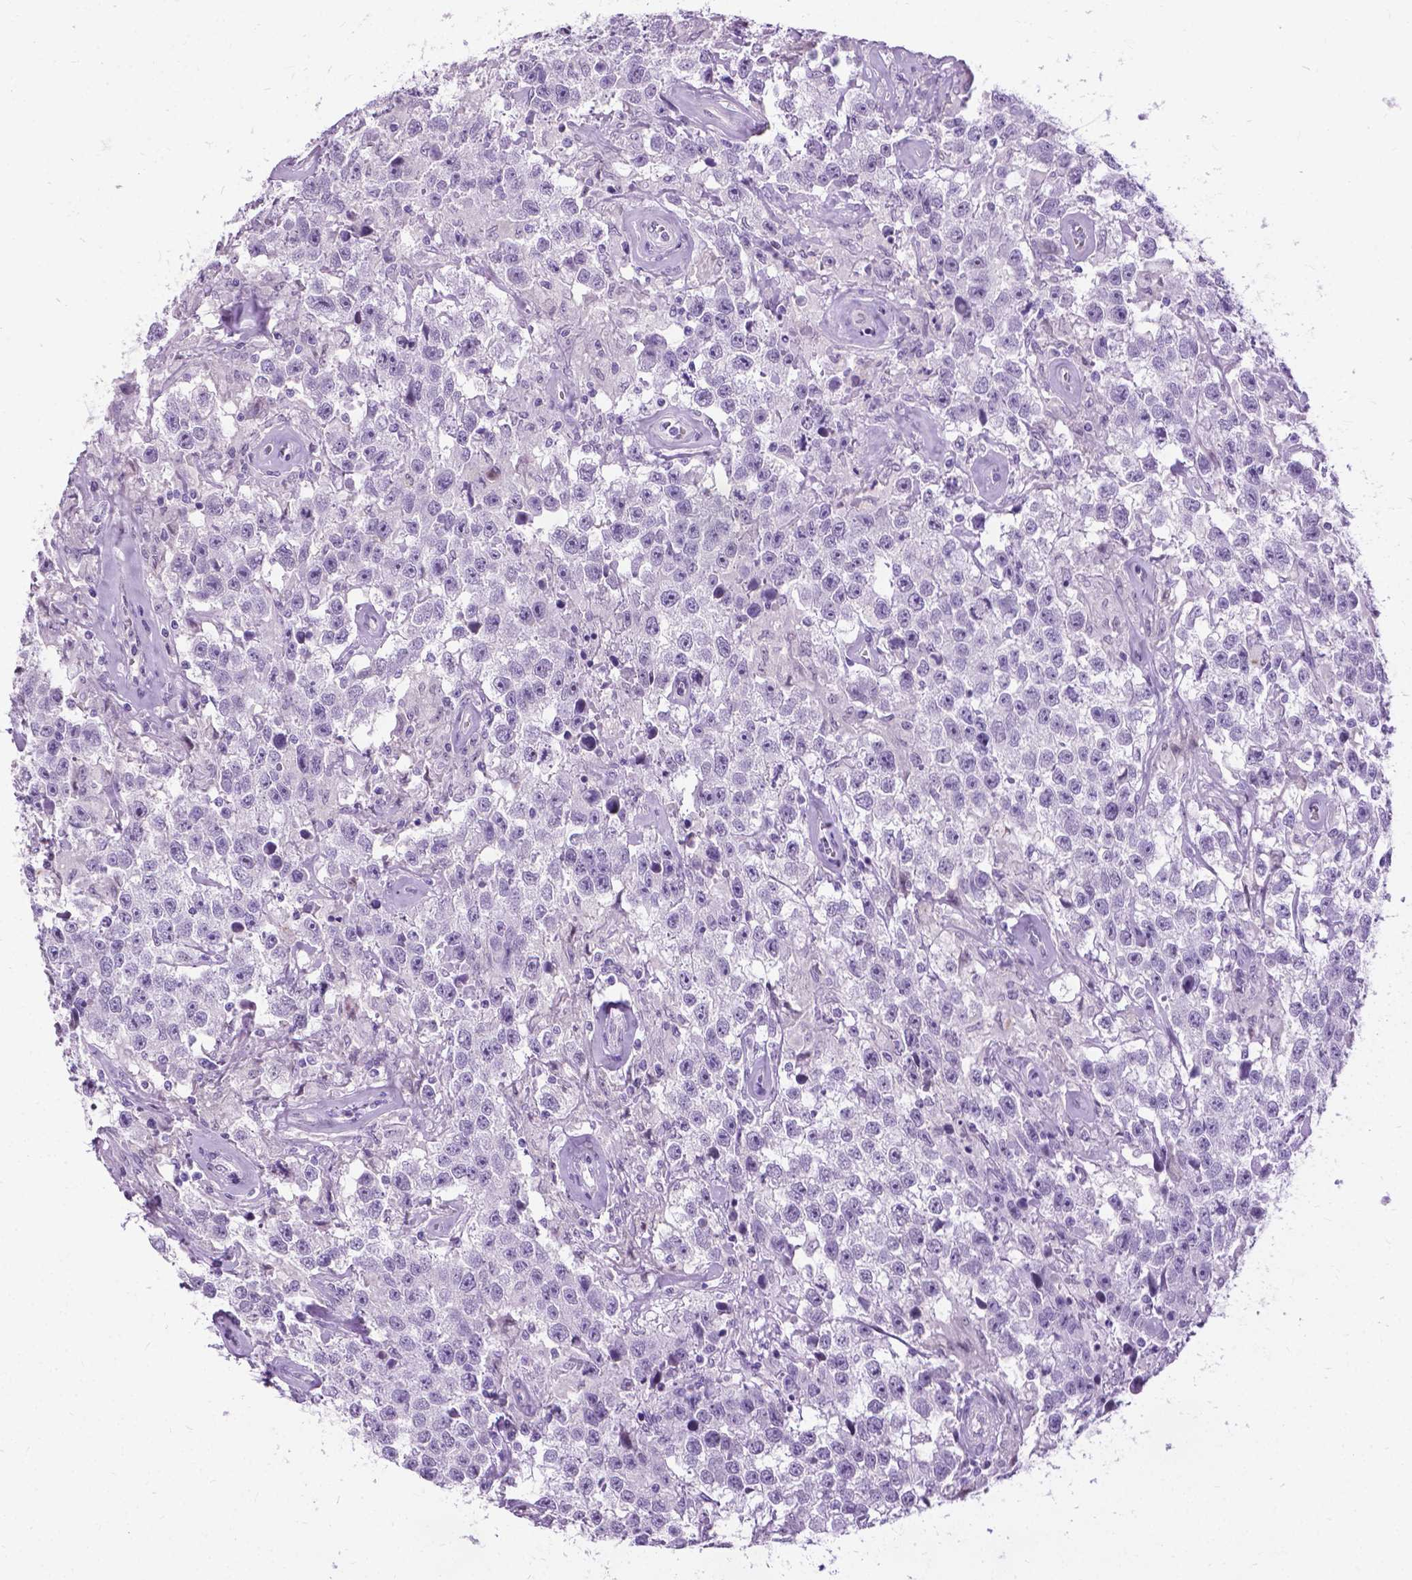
{"staining": {"intensity": "negative", "quantity": "none", "location": "none"}, "tissue": "testis cancer", "cell_type": "Tumor cells", "image_type": "cancer", "snomed": [{"axis": "morphology", "description": "Seminoma, NOS"}, {"axis": "topography", "description": "Testis"}], "caption": "There is no significant expression in tumor cells of testis seminoma.", "gene": "PROB1", "patient": {"sex": "male", "age": 43}}